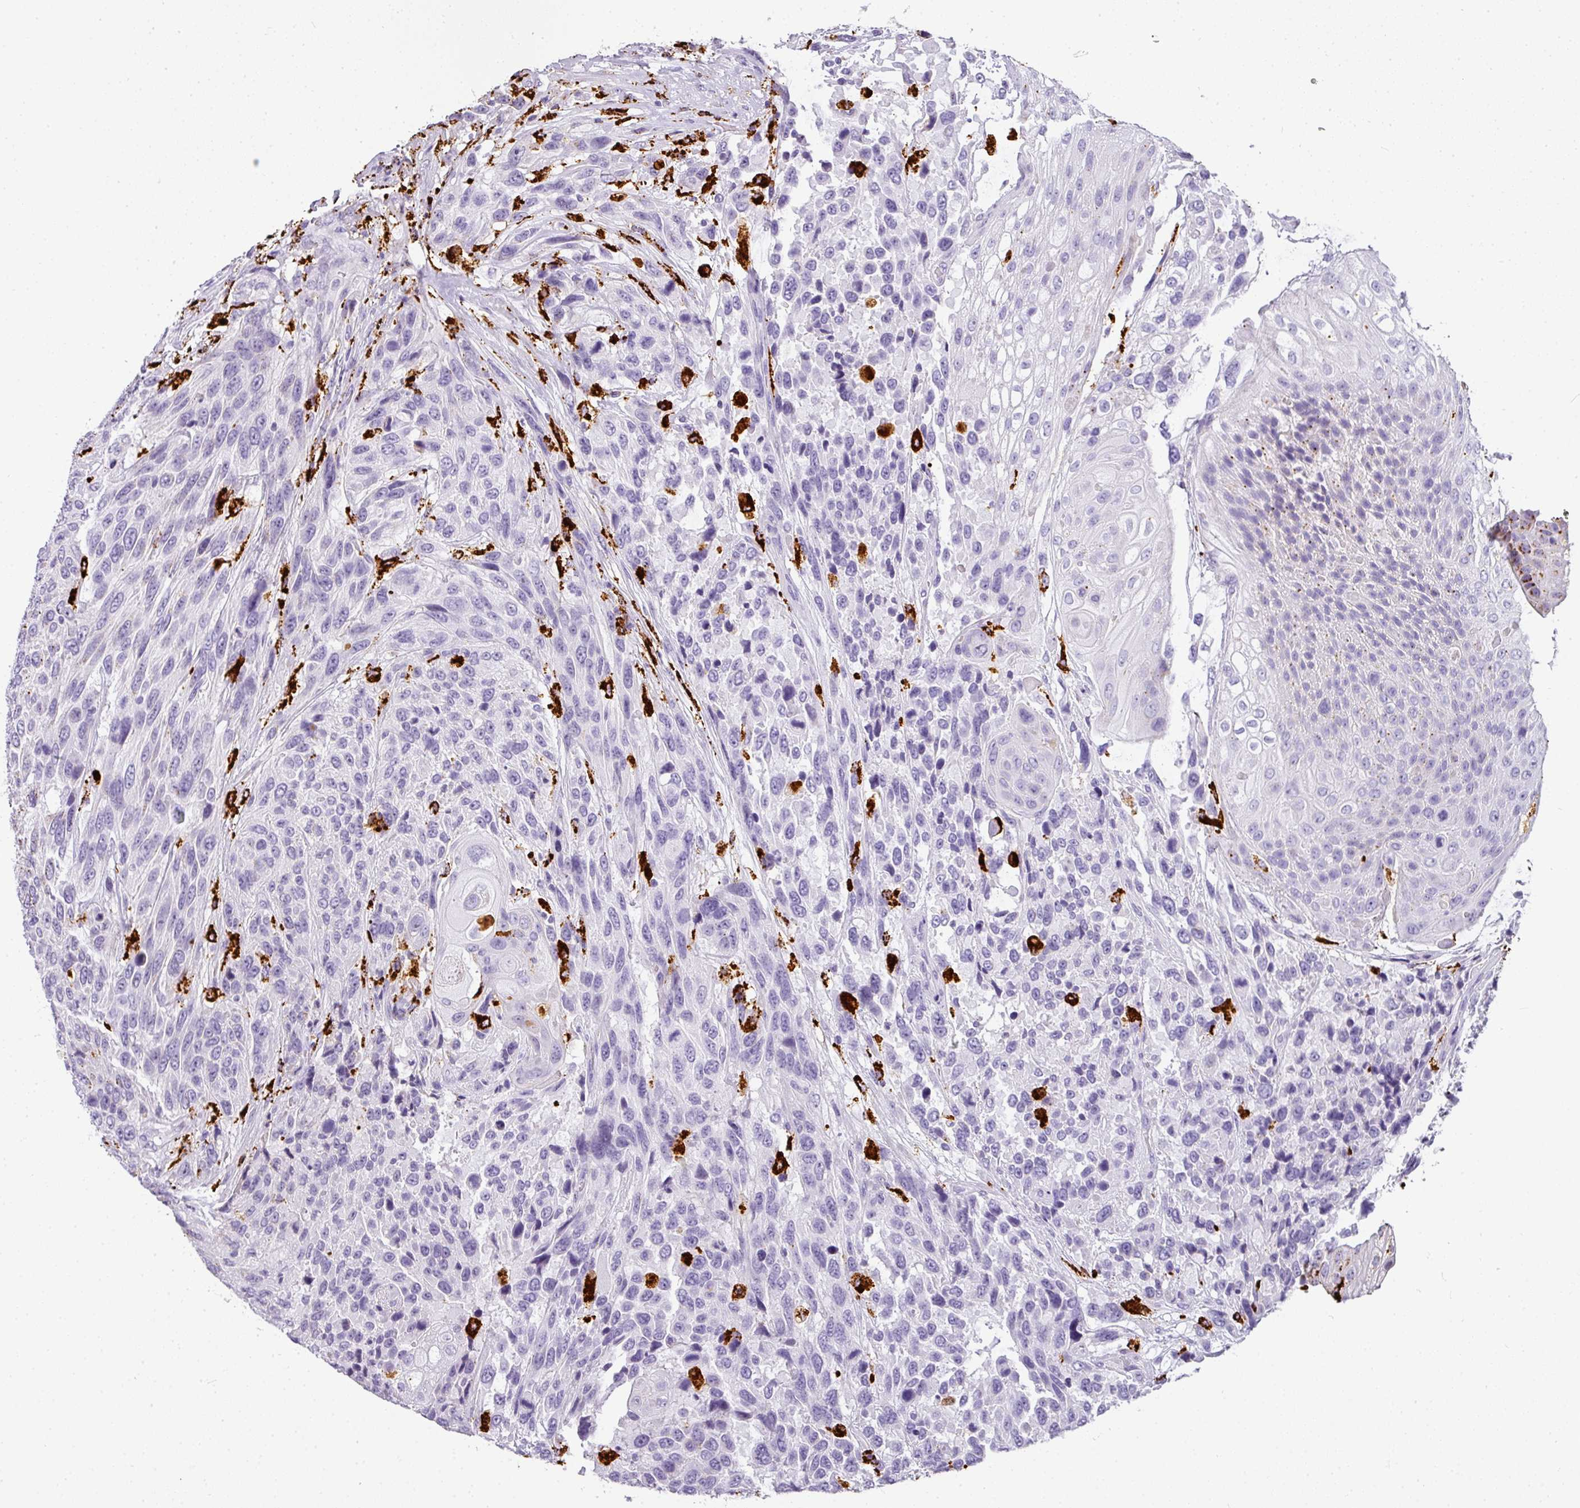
{"staining": {"intensity": "negative", "quantity": "none", "location": "none"}, "tissue": "urothelial cancer", "cell_type": "Tumor cells", "image_type": "cancer", "snomed": [{"axis": "morphology", "description": "Urothelial carcinoma, High grade"}, {"axis": "topography", "description": "Urinary bladder"}], "caption": "Immunohistochemistry histopathology image of high-grade urothelial carcinoma stained for a protein (brown), which reveals no positivity in tumor cells. The staining is performed using DAB (3,3'-diaminobenzidine) brown chromogen with nuclei counter-stained in using hematoxylin.", "gene": "MMACHC", "patient": {"sex": "female", "age": 70}}